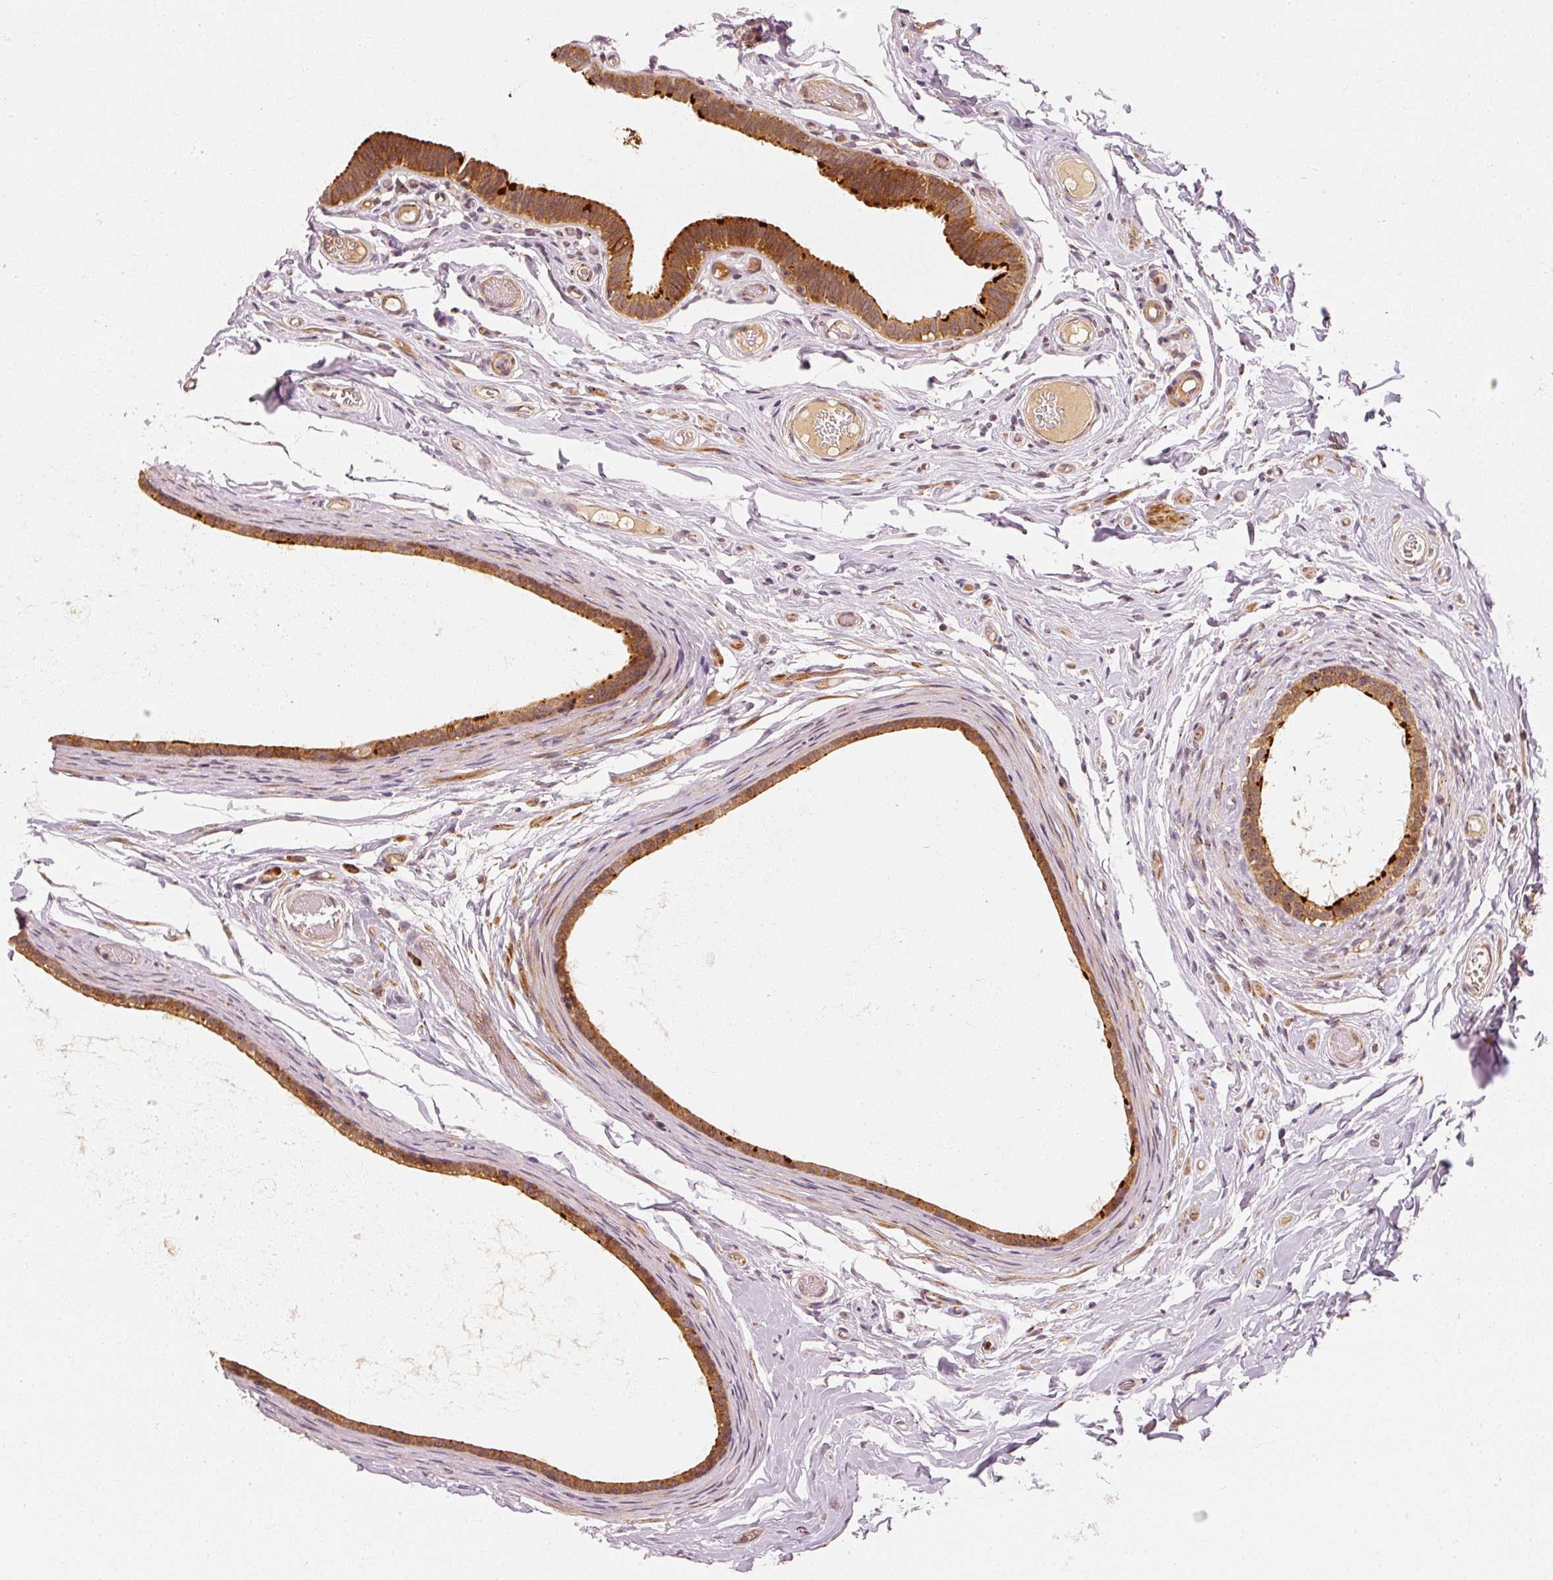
{"staining": {"intensity": "strong", "quantity": ">75%", "location": "cytoplasmic/membranous"}, "tissue": "epididymis", "cell_type": "Glandular cells", "image_type": "normal", "snomed": [{"axis": "morphology", "description": "Normal tissue, NOS"}, {"axis": "morphology", "description": "Carcinoma, Embryonal, NOS"}, {"axis": "topography", "description": "Testis"}, {"axis": "topography", "description": "Epididymis"}], "caption": "Epididymis stained for a protein (brown) shows strong cytoplasmic/membranous positive positivity in about >75% of glandular cells.", "gene": "EEF1A1", "patient": {"sex": "male", "age": 36}}